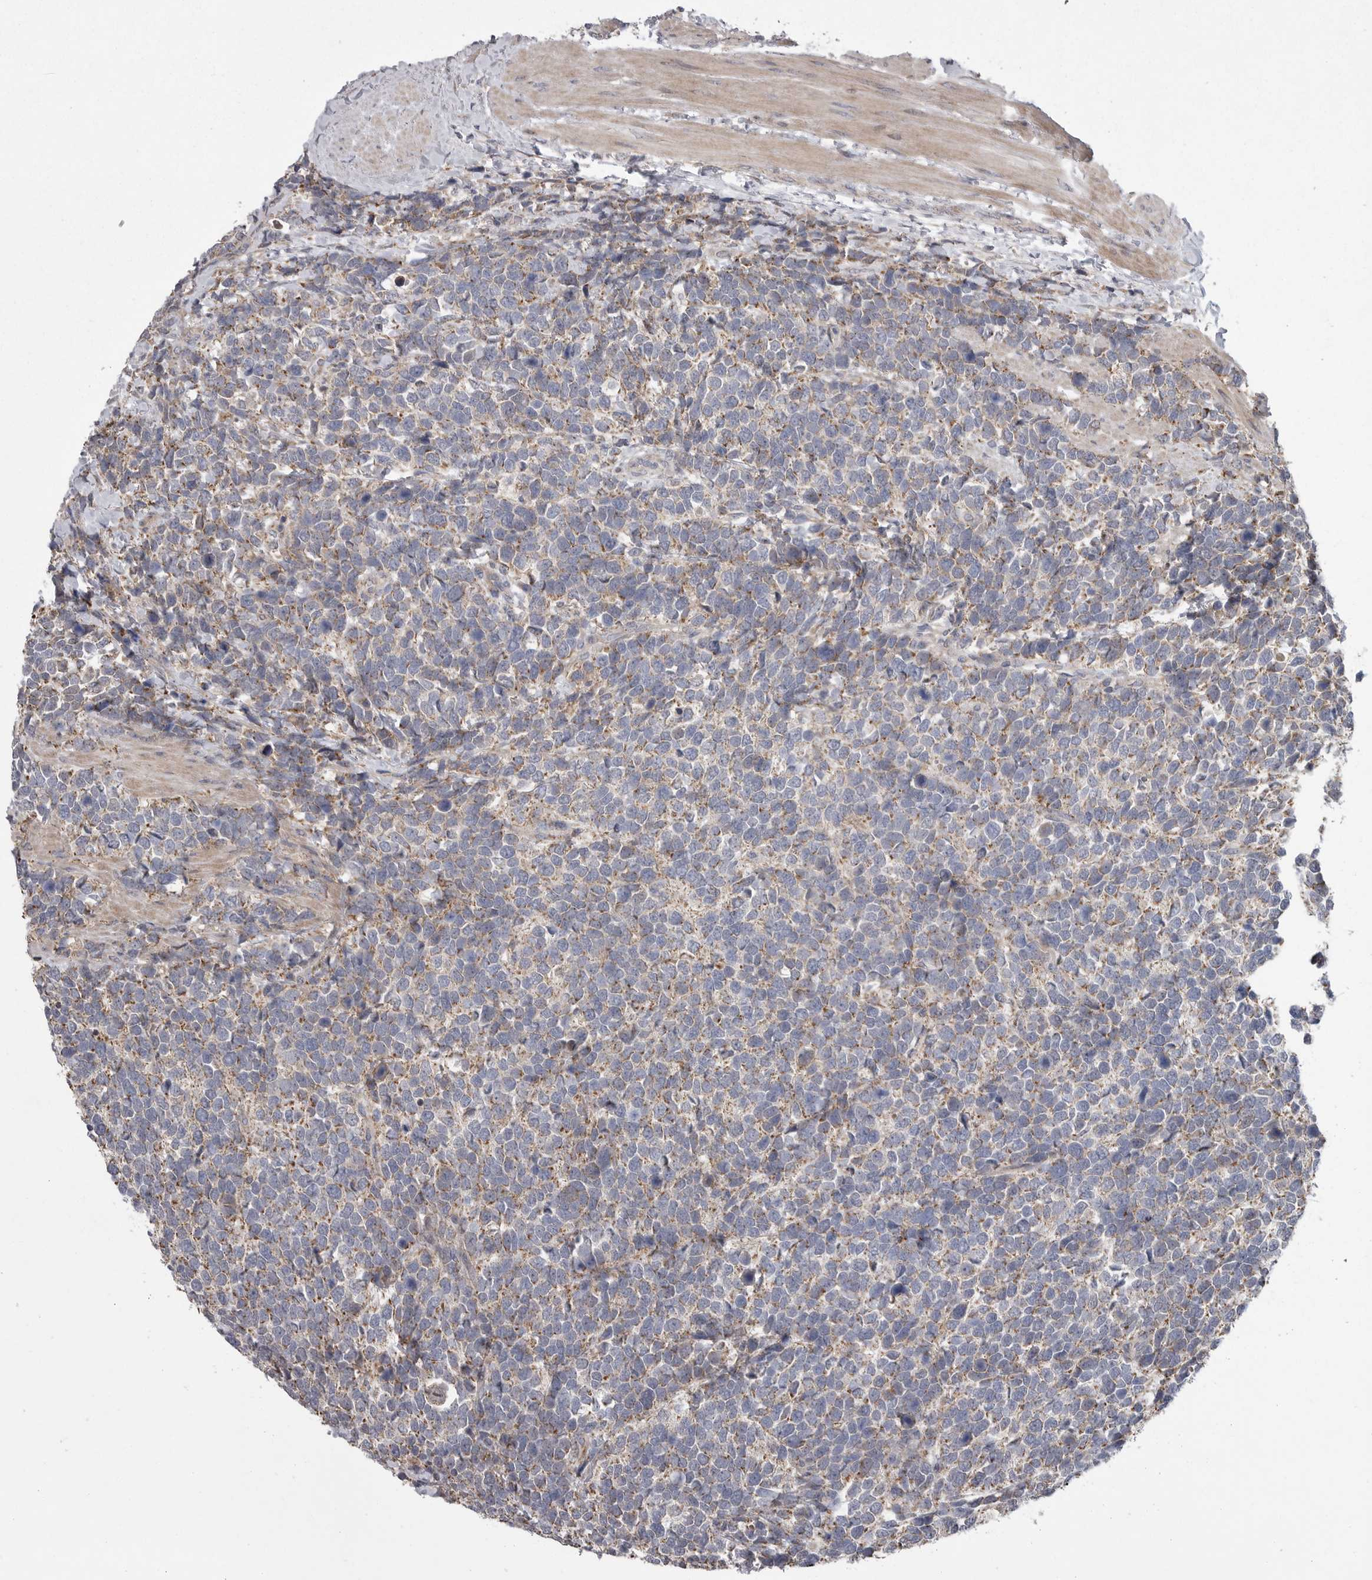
{"staining": {"intensity": "weak", "quantity": ">75%", "location": "cytoplasmic/membranous"}, "tissue": "urothelial cancer", "cell_type": "Tumor cells", "image_type": "cancer", "snomed": [{"axis": "morphology", "description": "Urothelial carcinoma, High grade"}, {"axis": "topography", "description": "Urinary bladder"}], "caption": "Protein expression by IHC exhibits weak cytoplasmic/membranous staining in approximately >75% of tumor cells in urothelial carcinoma (high-grade).", "gene": "CRP", "patient": {"sex": "female", "age": 82}}